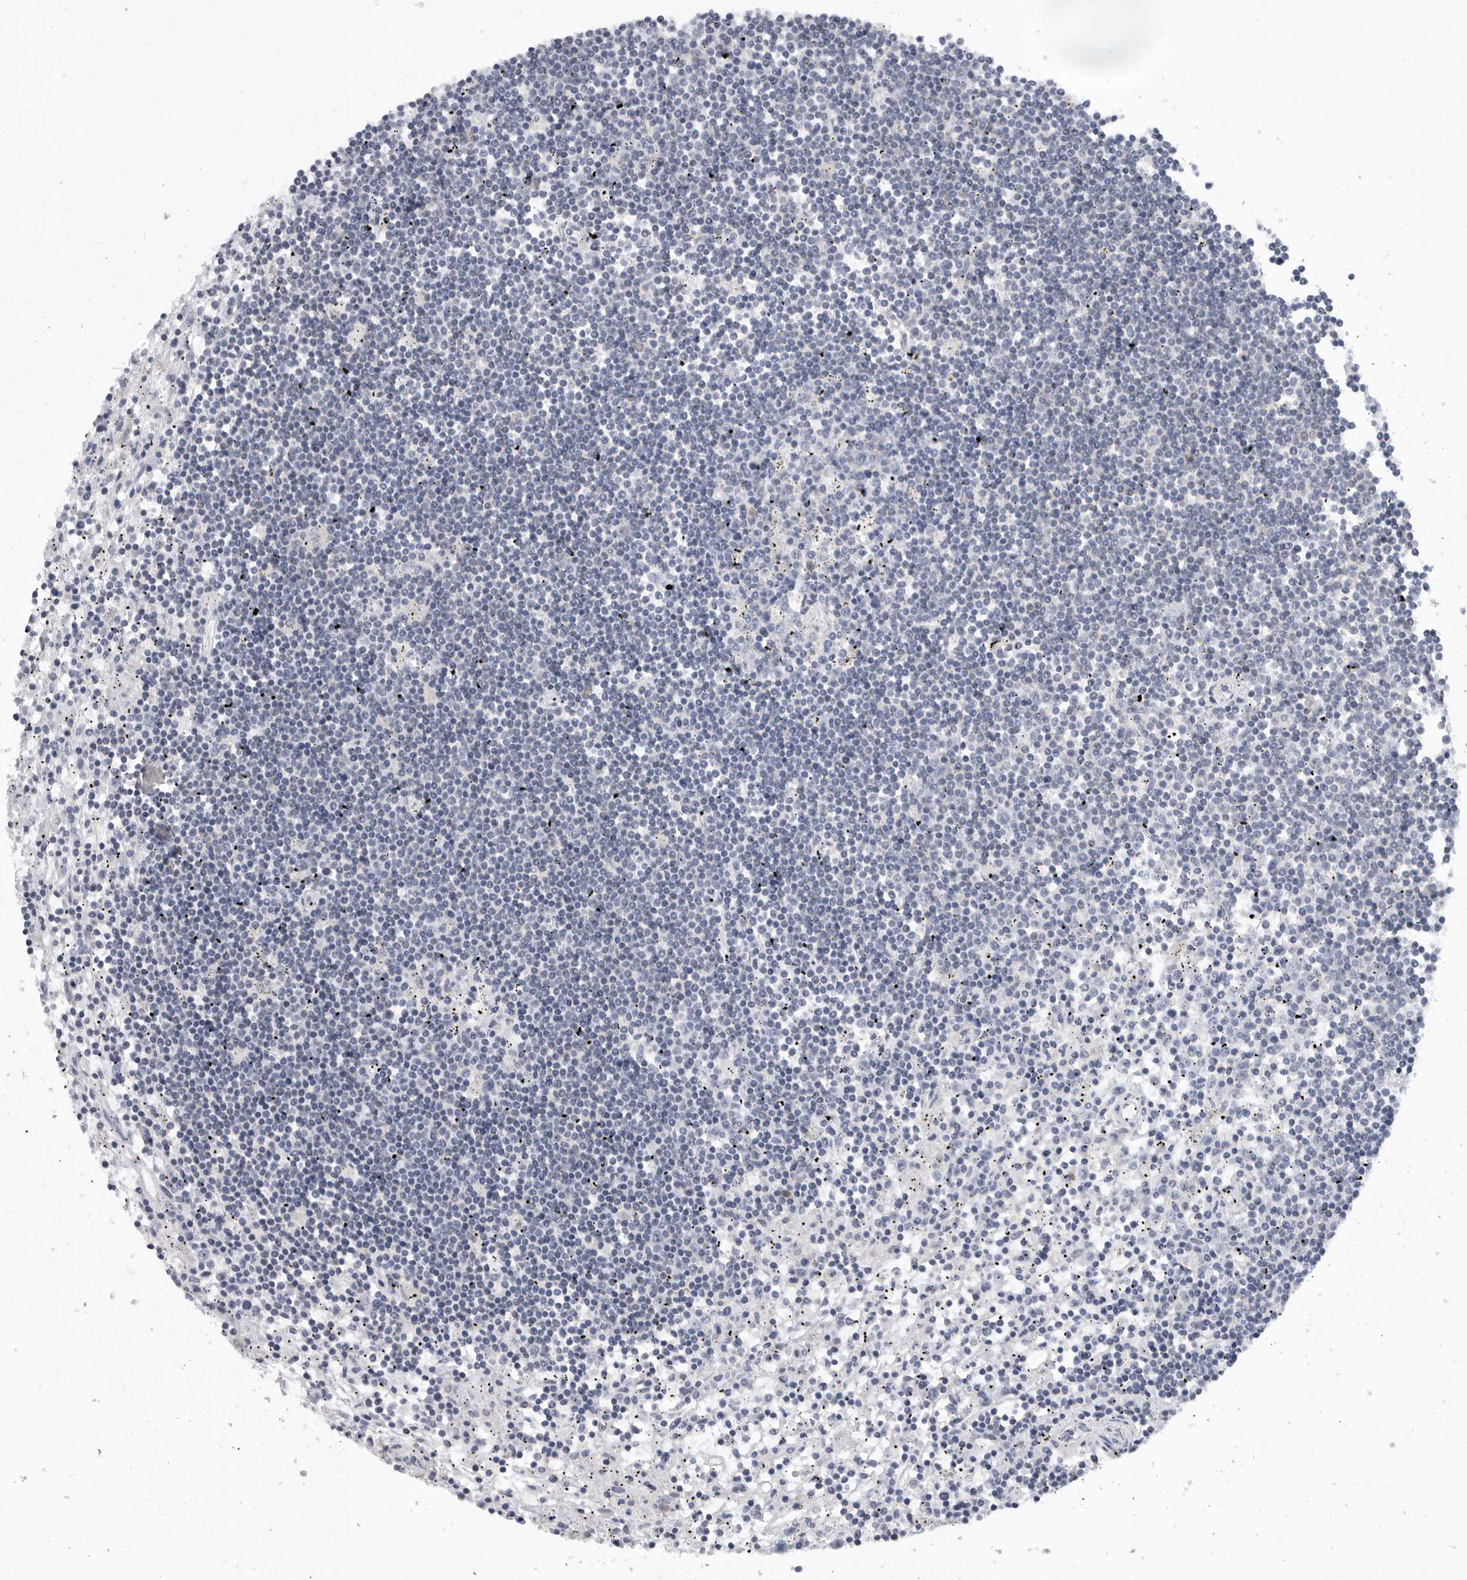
{"staining": {"intensity": "negative", "quantity": "none", "location": "none"}, "tissue": "lymphoma", "cell_type": "Tumor cells", "image_type": "cancer", "snomed": [{"axis": "morphology", "description": "Malignant lymphoma, non-Hodgkin's type, Low grade"}, {"axis": "topography", "description": "Spleen"}], "caption": "Tumor cells are negative for brown protein staining in lymphoma. The staining is performed using DAB (3,3'-diaminobenzidine) brown chromogen with nuclei counter-stained in using hematoxylin.", "gene": "USP24", "patient": {"sex": "male", "age": 76}}